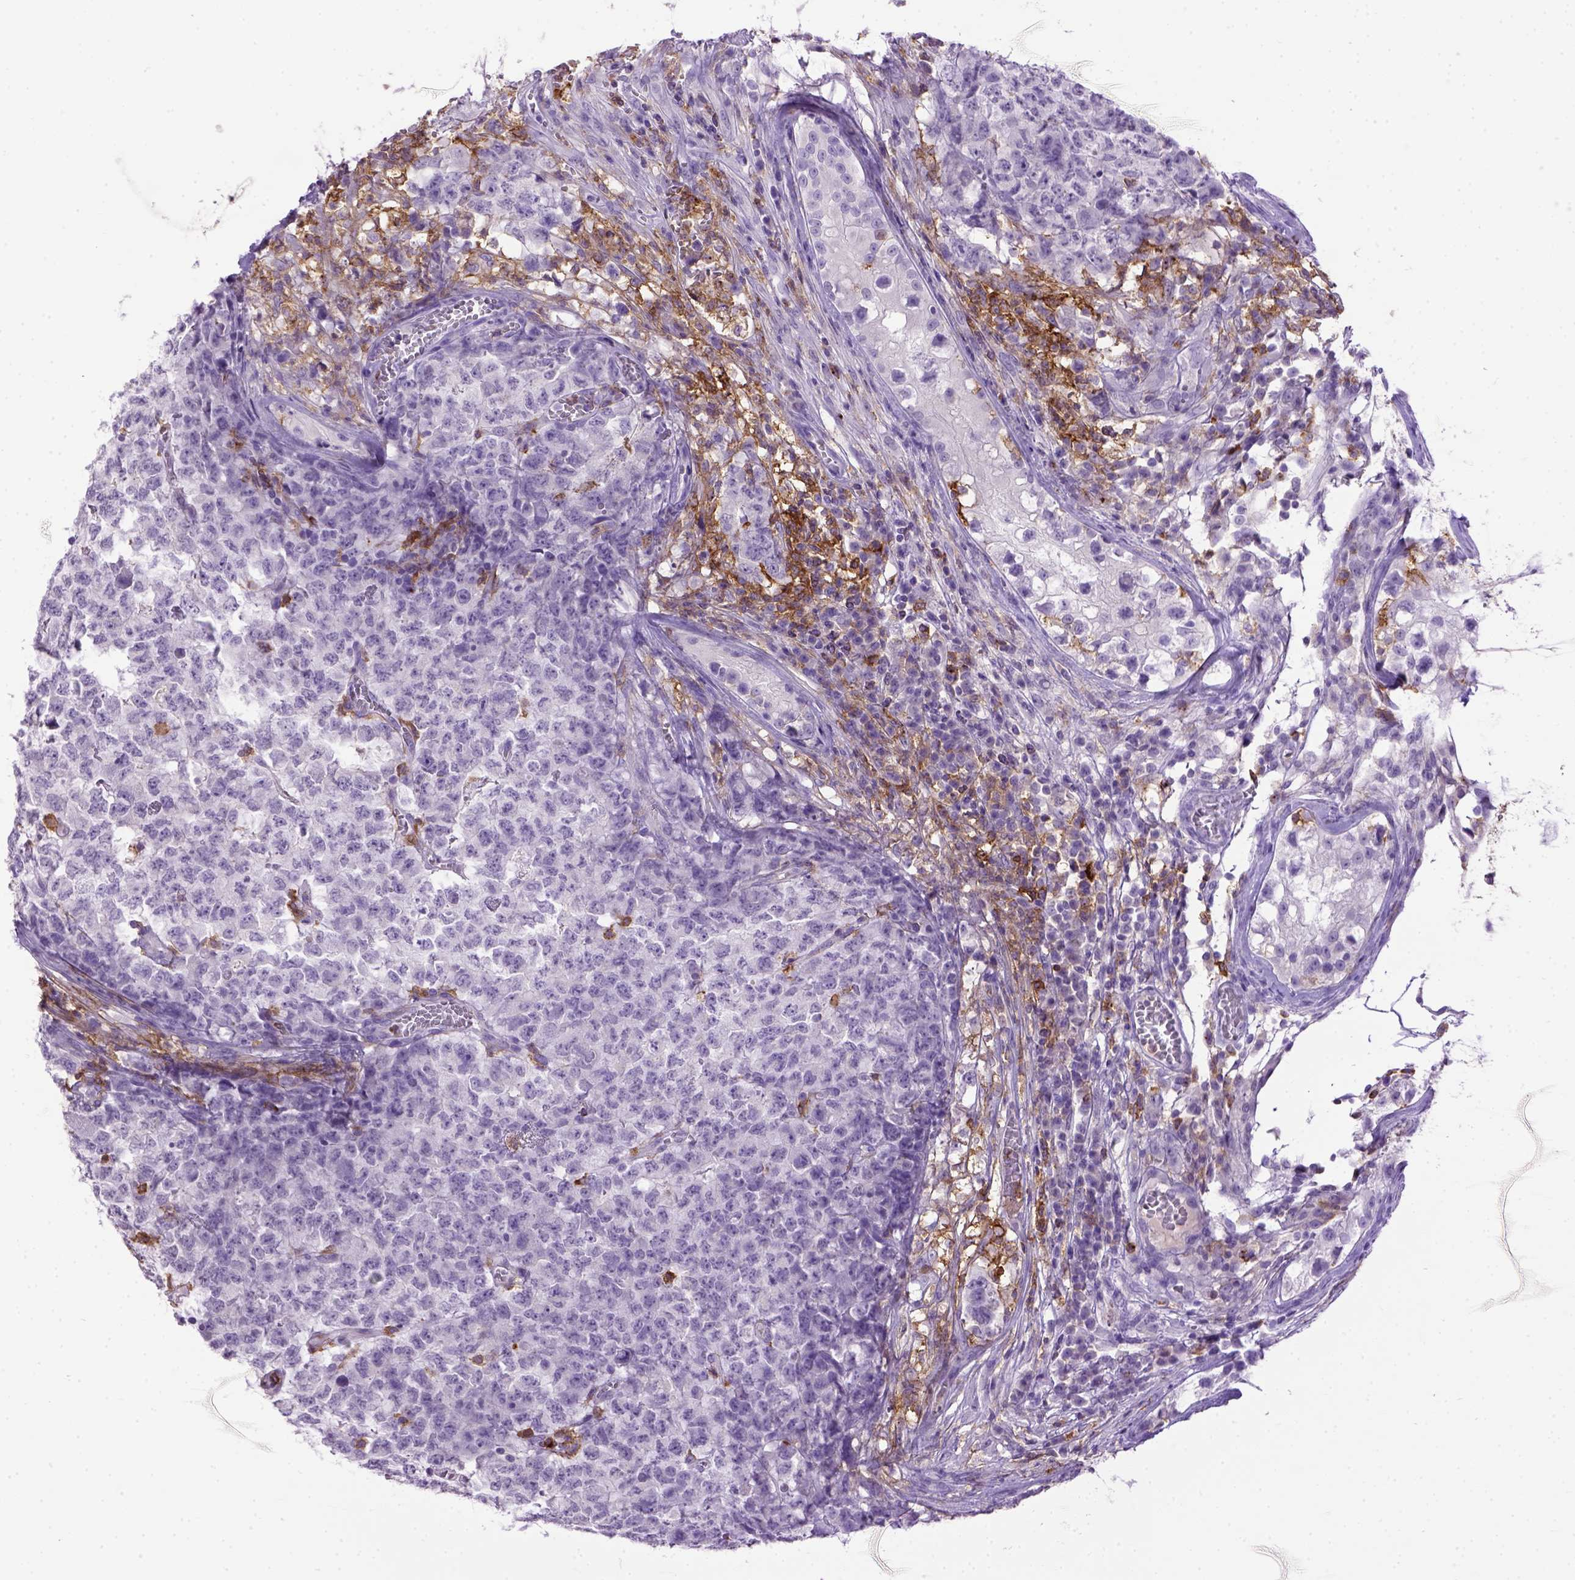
{"staining": {"intensity": "negative", "quantity": "none", "location": "none"}, "tissue": "testis cancer", "cell_type": "Tumor cells", "image_type": "cancer", "snomed": [{"axis": "morphology", "description": "Carcinoma, Embryonal, NOS"}, {"axis": "topography", "description": "Testis"}], "caption": "Immunohistochemistry histopathology image of neoplastic tissue: embryonal carcinoma (testis) stained with DAB (3,3'-diaminobenzidine) shows no significant protein expression in tumor cells.", "gene": "ITGAX", "patient": {"sex": "male", "age": 23}}